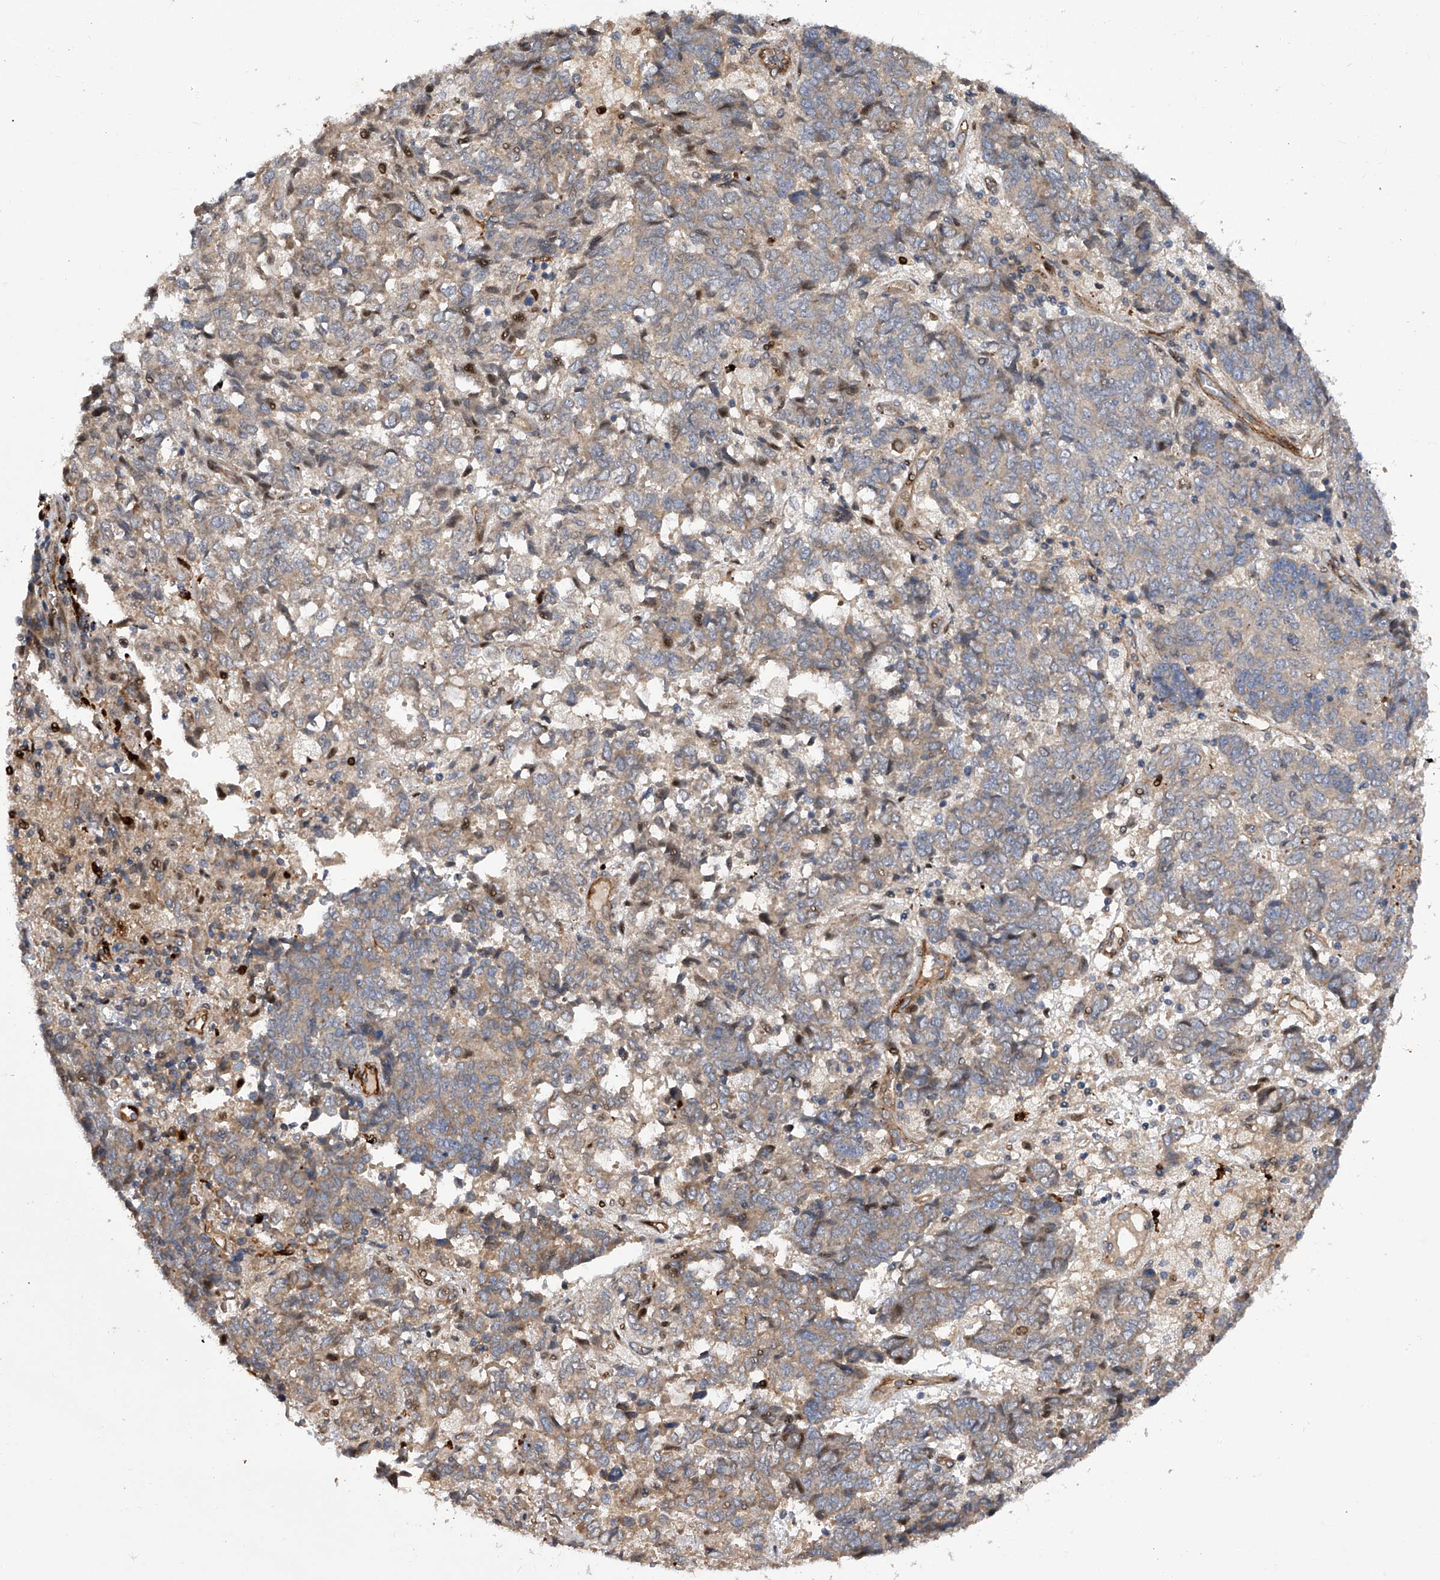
{"staining": {"intensity": "weak", "quantity": "25%-75%", "location": "cytoplasmic/membranous"}, "tissue": "endometrial cancer", "cell_type": "Tumor cells", "image_type": "cancer", "snomed": [{"axis": "morphology", "description": "Adenocarcinoma, NOS"}, {"axis": "topography", "description": "Endometrium"}], "caption": "Human endometrial cancer stained with a protein marker demonstrates weak staining in tumor cells.", "gene": "PDSS2", "patient": {"sex": "female", "age": 80}}